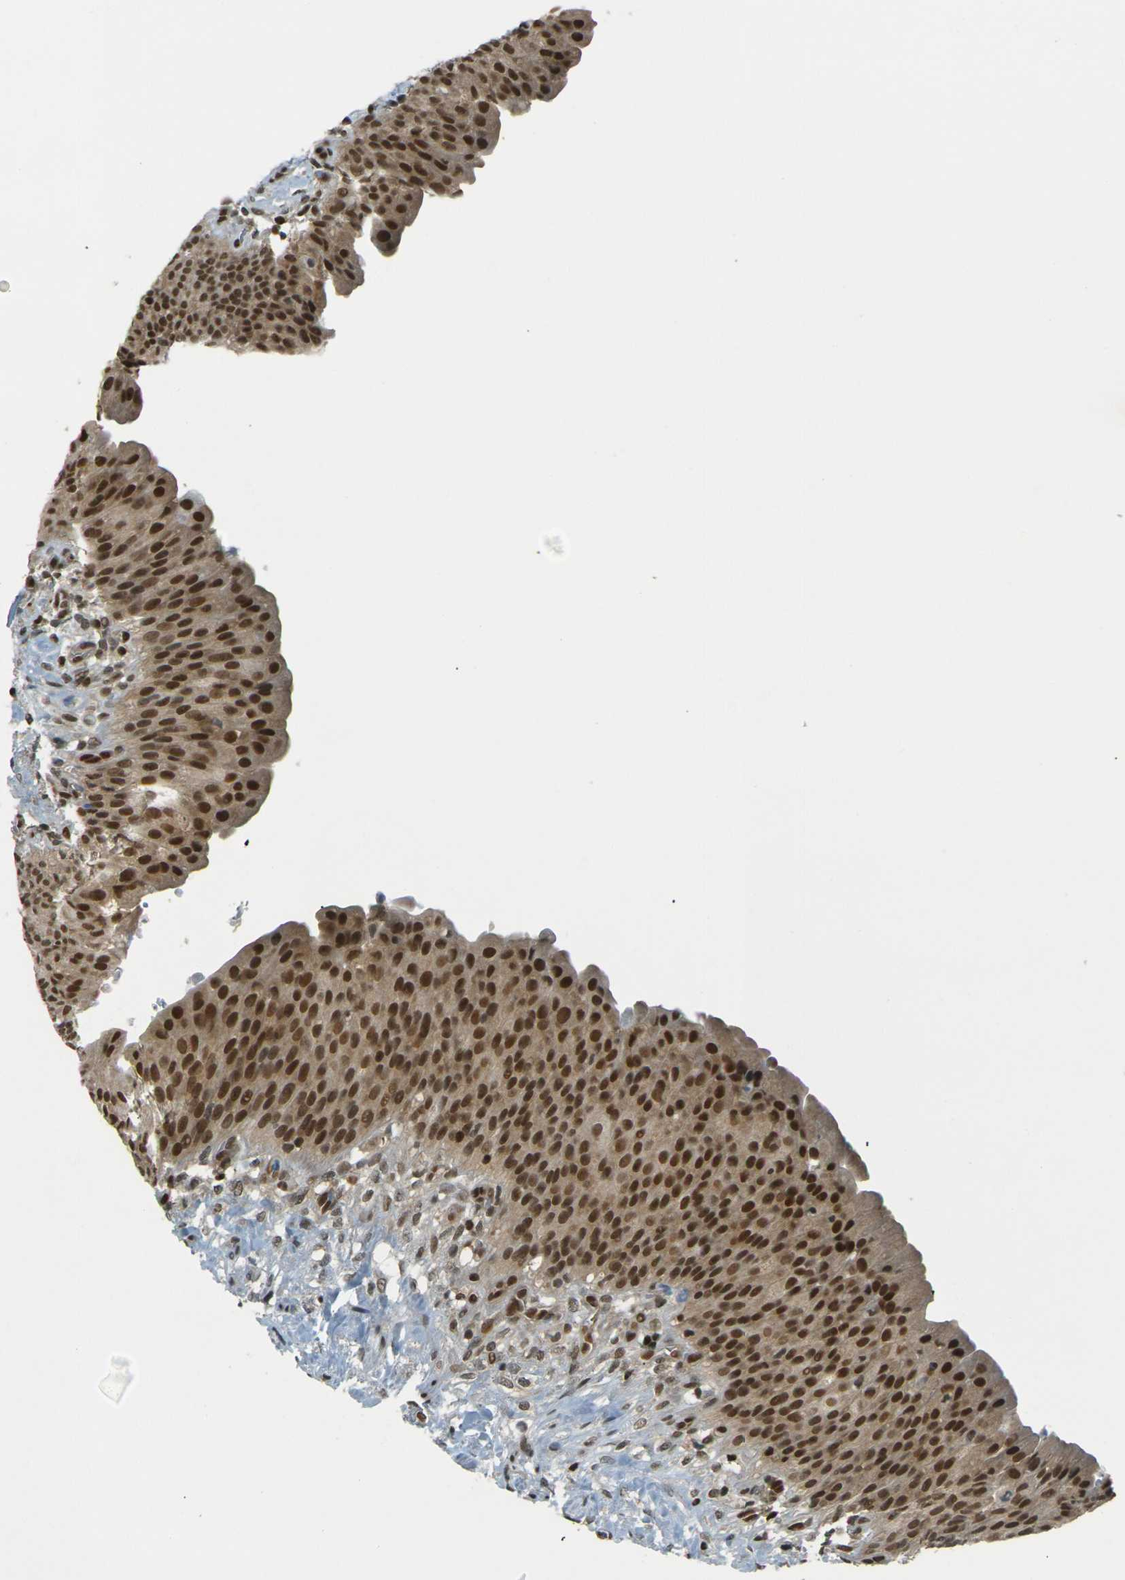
{"staining": {"intensity": "strong", "quantity": ">75%", "location": "nuclear"}, "tissue": "urinary bladder", "cell_type": "Urothelial cells", "image_type": "normal", "snomed": [{"axis": "morphology", "description": "Normal tissue, NOS"}, {"axis": "topography", "description": "Urinary bladder"}], "caption": "Normal urinary bladder reveals strong nuclear positivity in approximately >75% of urothelial cells, visualized by immunohistochemistry.", "gene": "NHEJ1", "patient": {"sex": "female", "age": 79}}